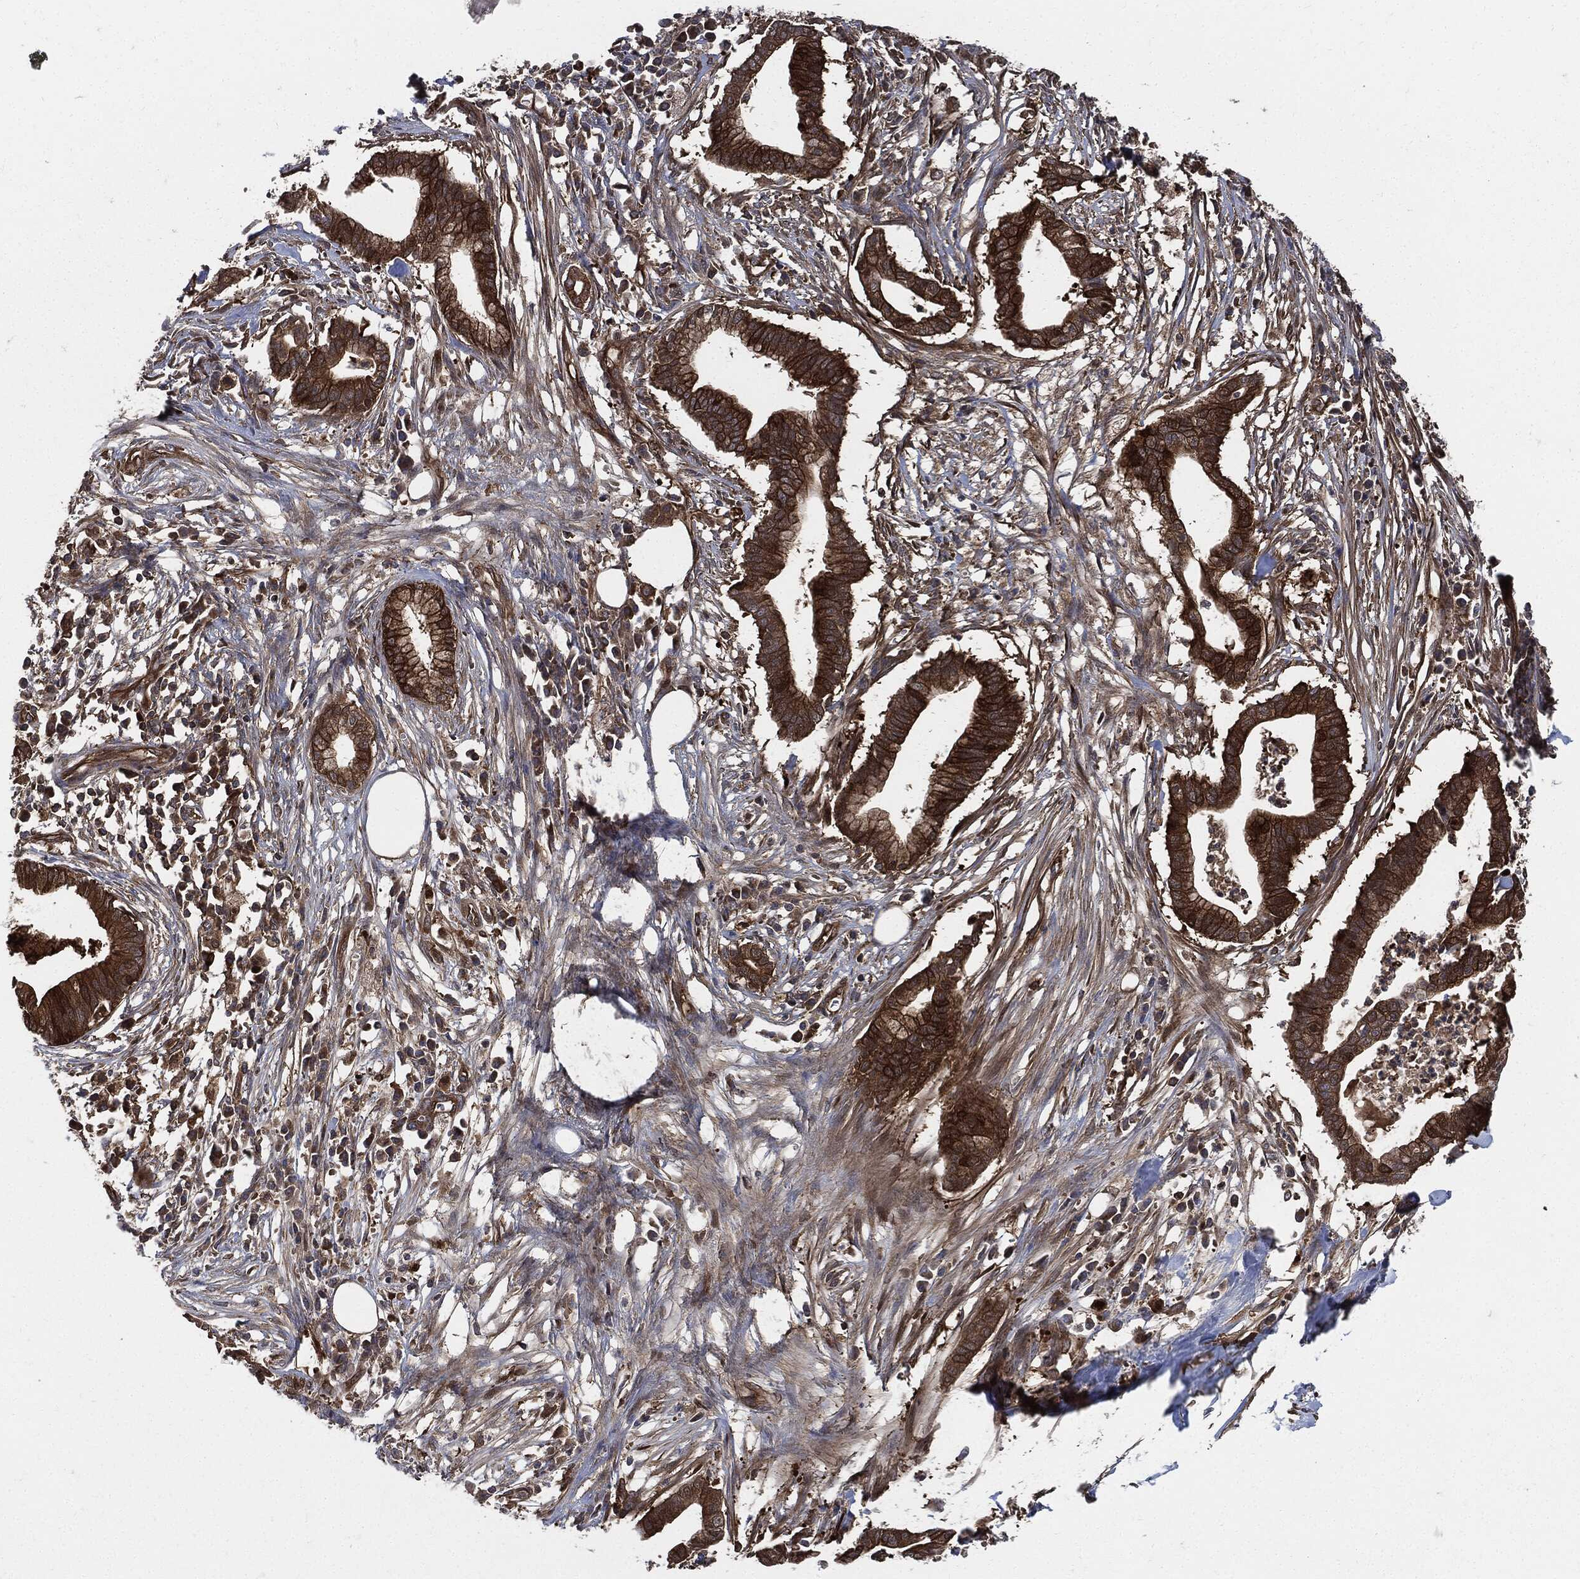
{"staining": {"intensity": "strong", "quantity": ">75%", "location": "cytoplasmic/membranous"}, "tissue": "pancreatic cancer", "cell_type": "Tumor cells", "image_type": "cancer", "snomed": [{"axis": "morphology", "description": "Normal tissue, NOS"}, {"axis": "morphology", "description": "Adenocarcinoma, NOS"}, {"axis": "topography", "description": "Pancreas"}], "caption": "Immunohistochemistry image of neoplastic tissue: human pancreatic adenocarcinoma stained using IHC displays high levels of strong protein expression localized specifically in the cytoplasmic/membranous of tumor cells, appearing as a cytoplasmic/membranous brown color.", "gene": "XPNPEP1", "patient": {"sex": "female", "age": 58}}